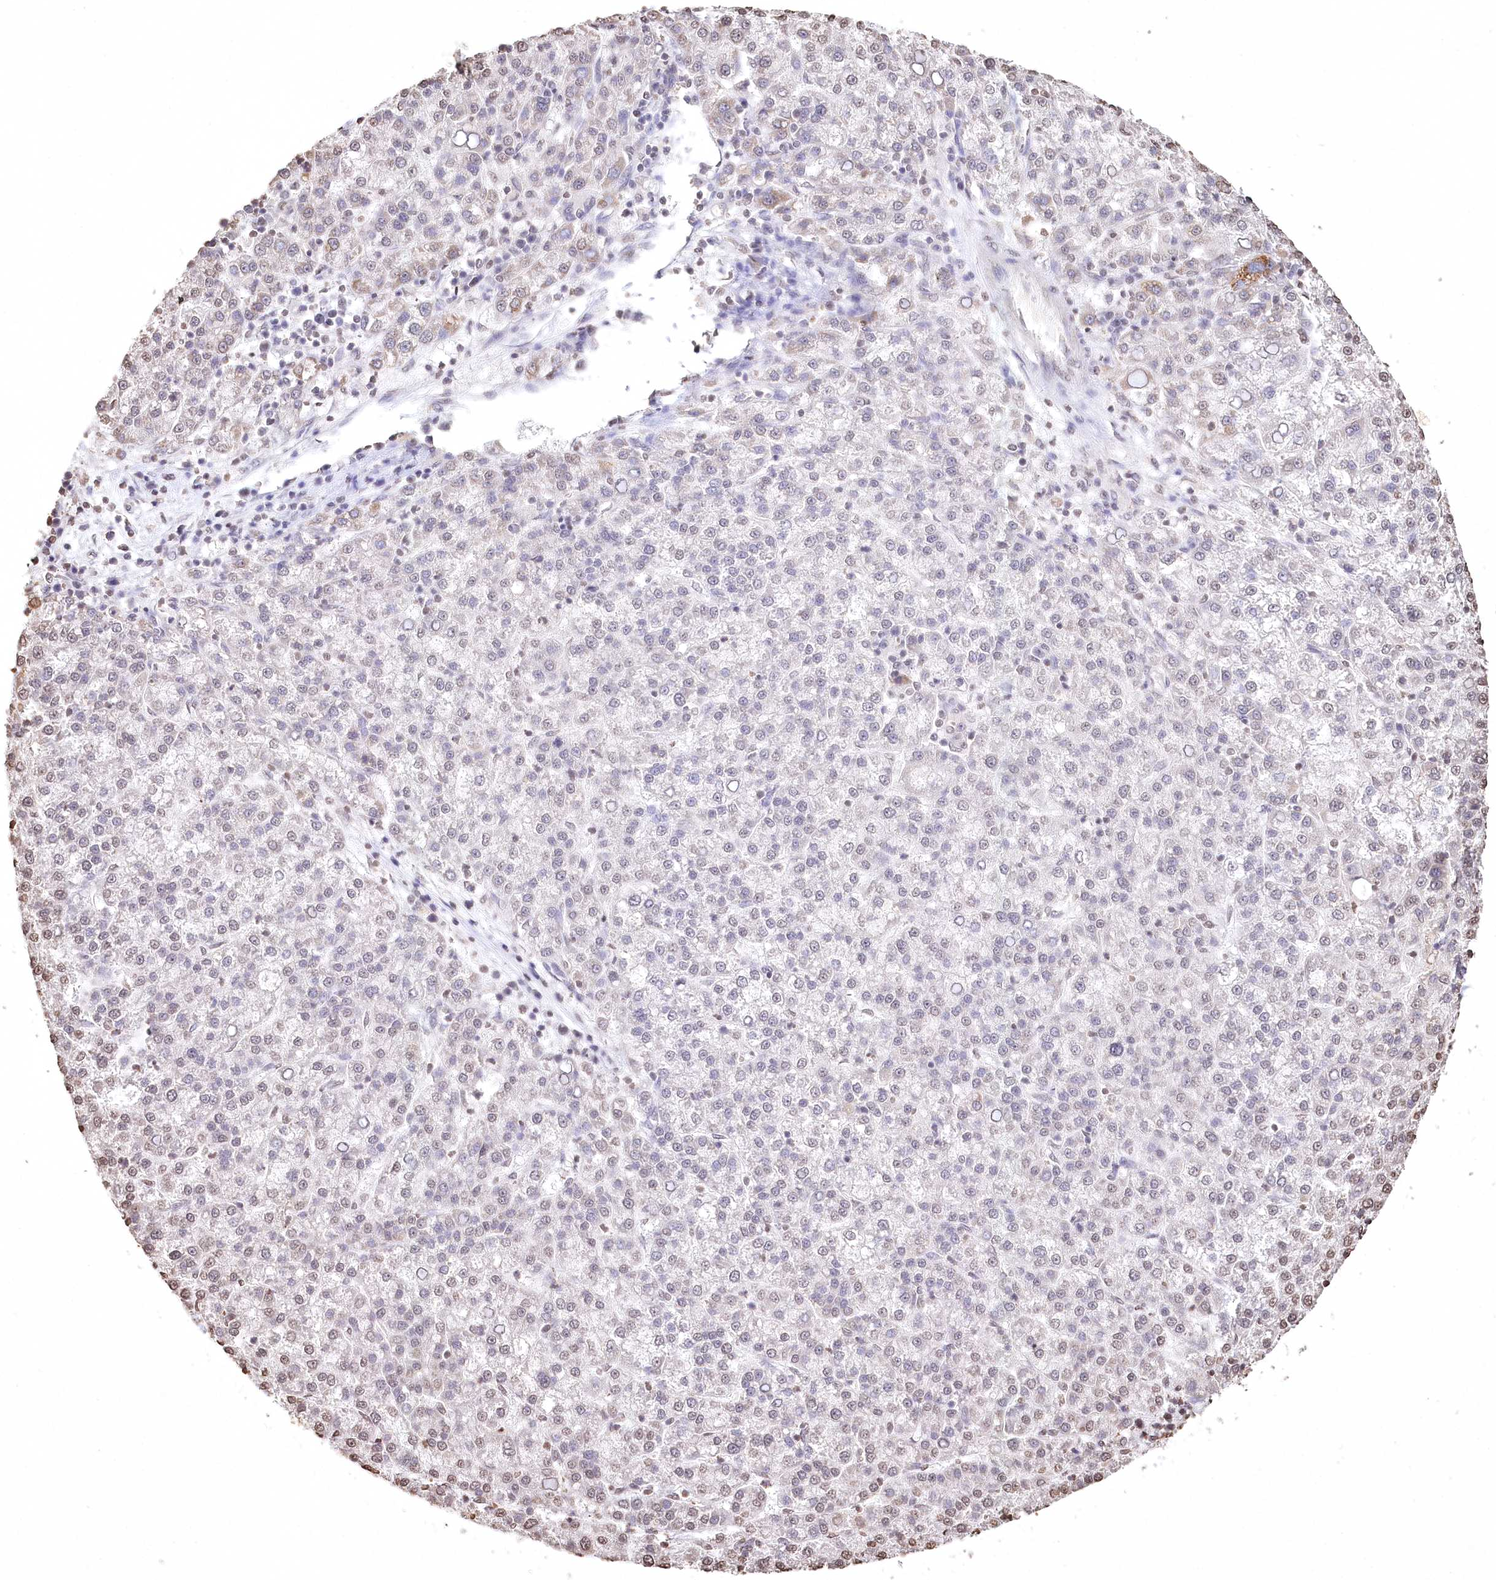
{"staining": {"intensity": "negative", "quantity": "none", "location": "none"}, "tissue": "liver cancer", "cell_type": "Tumor cells", "image_type": "cancer", "snomed": [{"axis": "morphology", "description": "Carcinoma, Hepatocellular, NOS"}, {"axis": "topography", "description": "Liver"}], "caption": "Tumor cells show no significant protein staining in hepatocellular carcinoma (liver). Brightfield microscopy of IHC stained with DAB (brown) and hematoxylin (blue), captured at high magnification.", "gene": "DMXL1", "patient": {"sex": "female", "age": 58}}